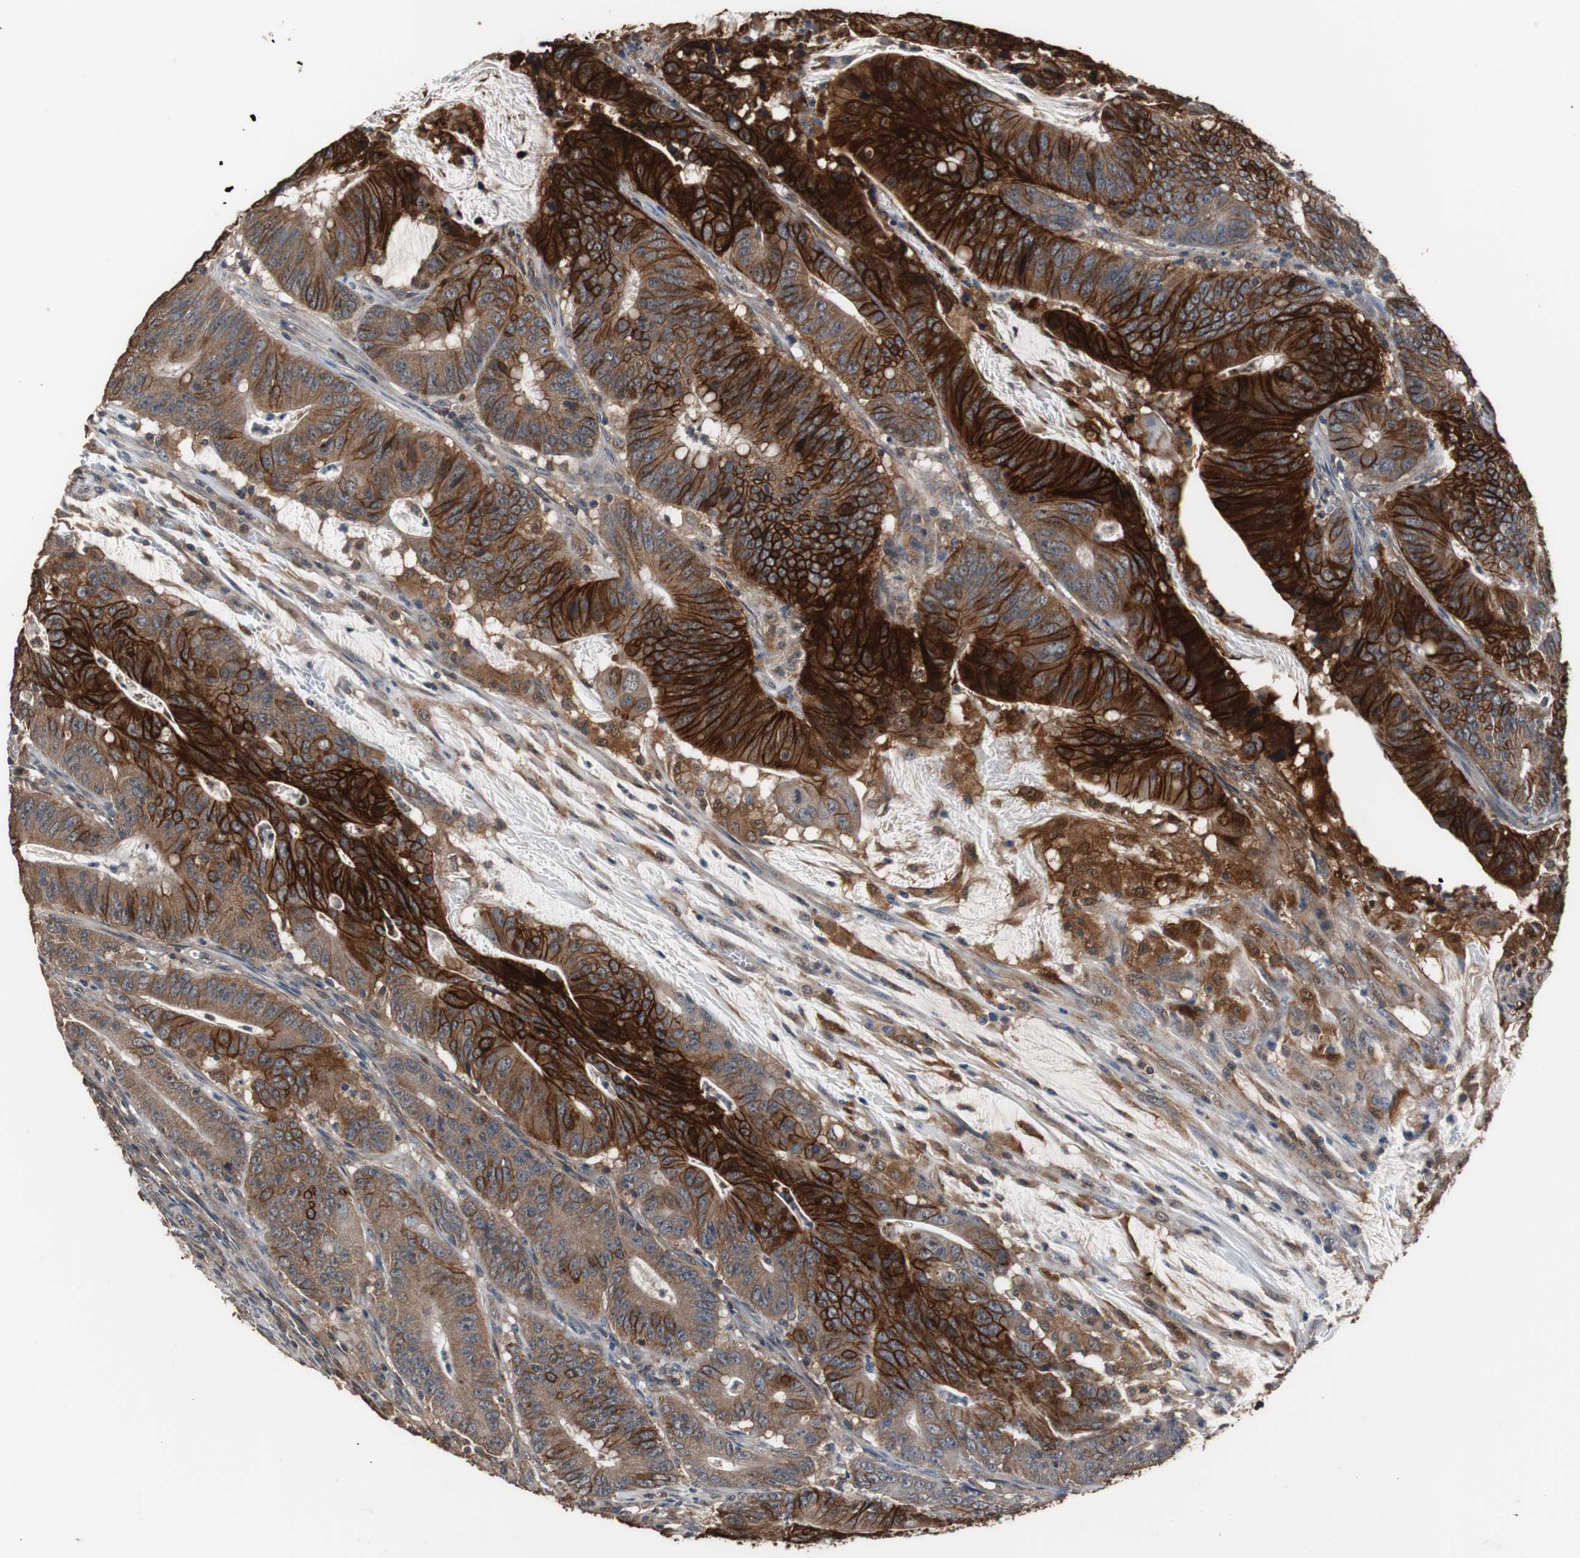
{"staining": {"intensity": "strong", "quantity": ">75%", "location": "cytoplasmic/membranous"}, "tissue": "colorectal cancer", "cell_type": "Tumor cells", "image_type": "cancer", "snomed": [{"axis": "morphology", "description": "Adenocarcinoma, NOS"}, {"axis": "topography", "description": "Colon"}], "caption": "Immunohistochemical staining of colorectal cancer (adenocarcinoma) reveals high levels of strong cytoplasmic/membranous expression in approximately >75% of tumor cells.", "gene": "NDRG1", "patient": {"sex": "male", "age": 45}}